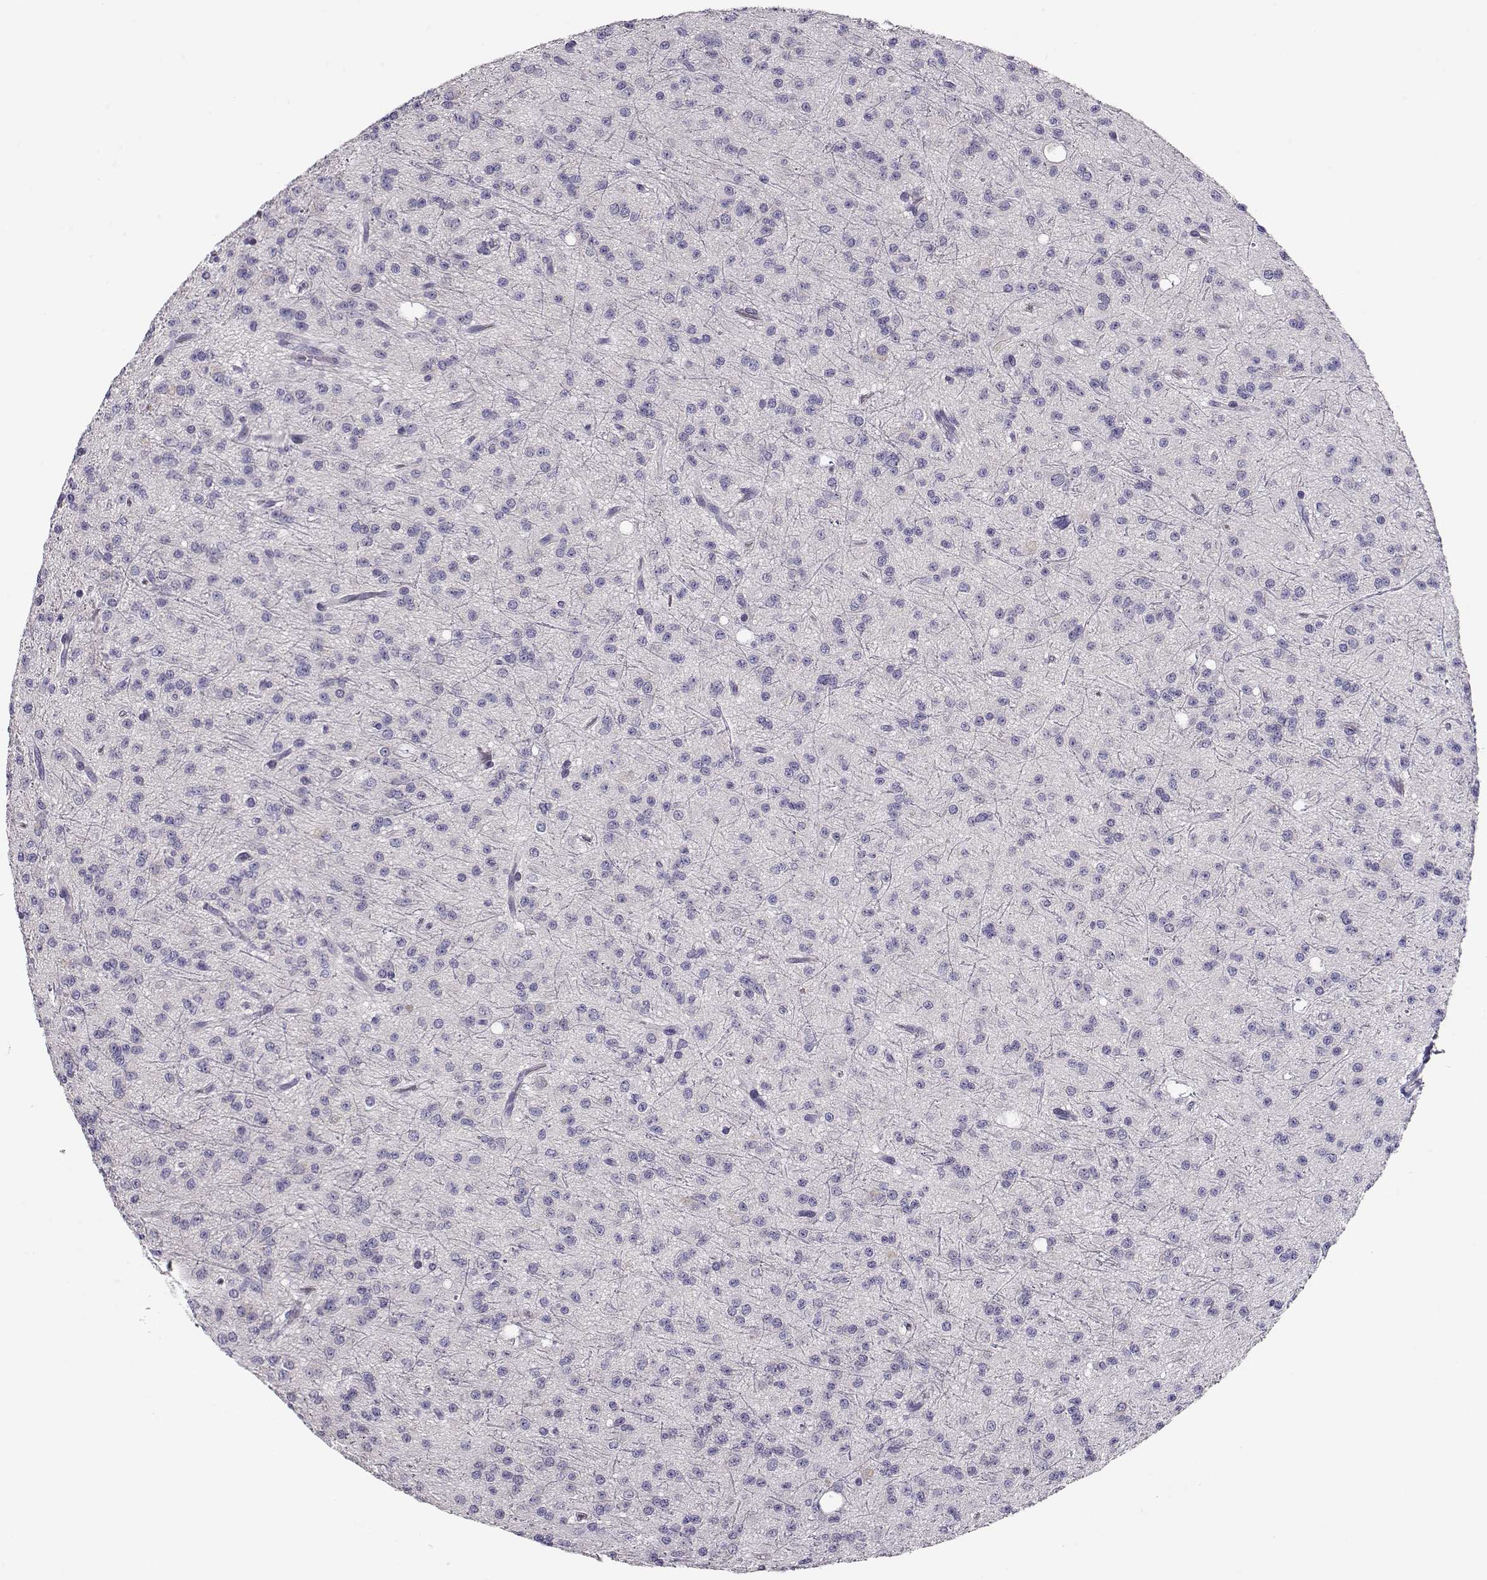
{"staining": {"intensity": "negative", "quantity": "none", "location": "none"}, "tissue": "glioma", "cell_type": "Tumor cells", "image_type": "cancer", "snomed": [{"axis": "morphology", "description": "Glioma, malignant, Low grade"}, {"axis": "topography", "description": "Brain"}], "caption": "Immunohistochemistry micrograph of neoplastic tissue: glioma stained with DAB demonstrates no significant protein staining in tumor cells.", "gene": "CRX", "patient": {"sex": "male", "age": 27}}